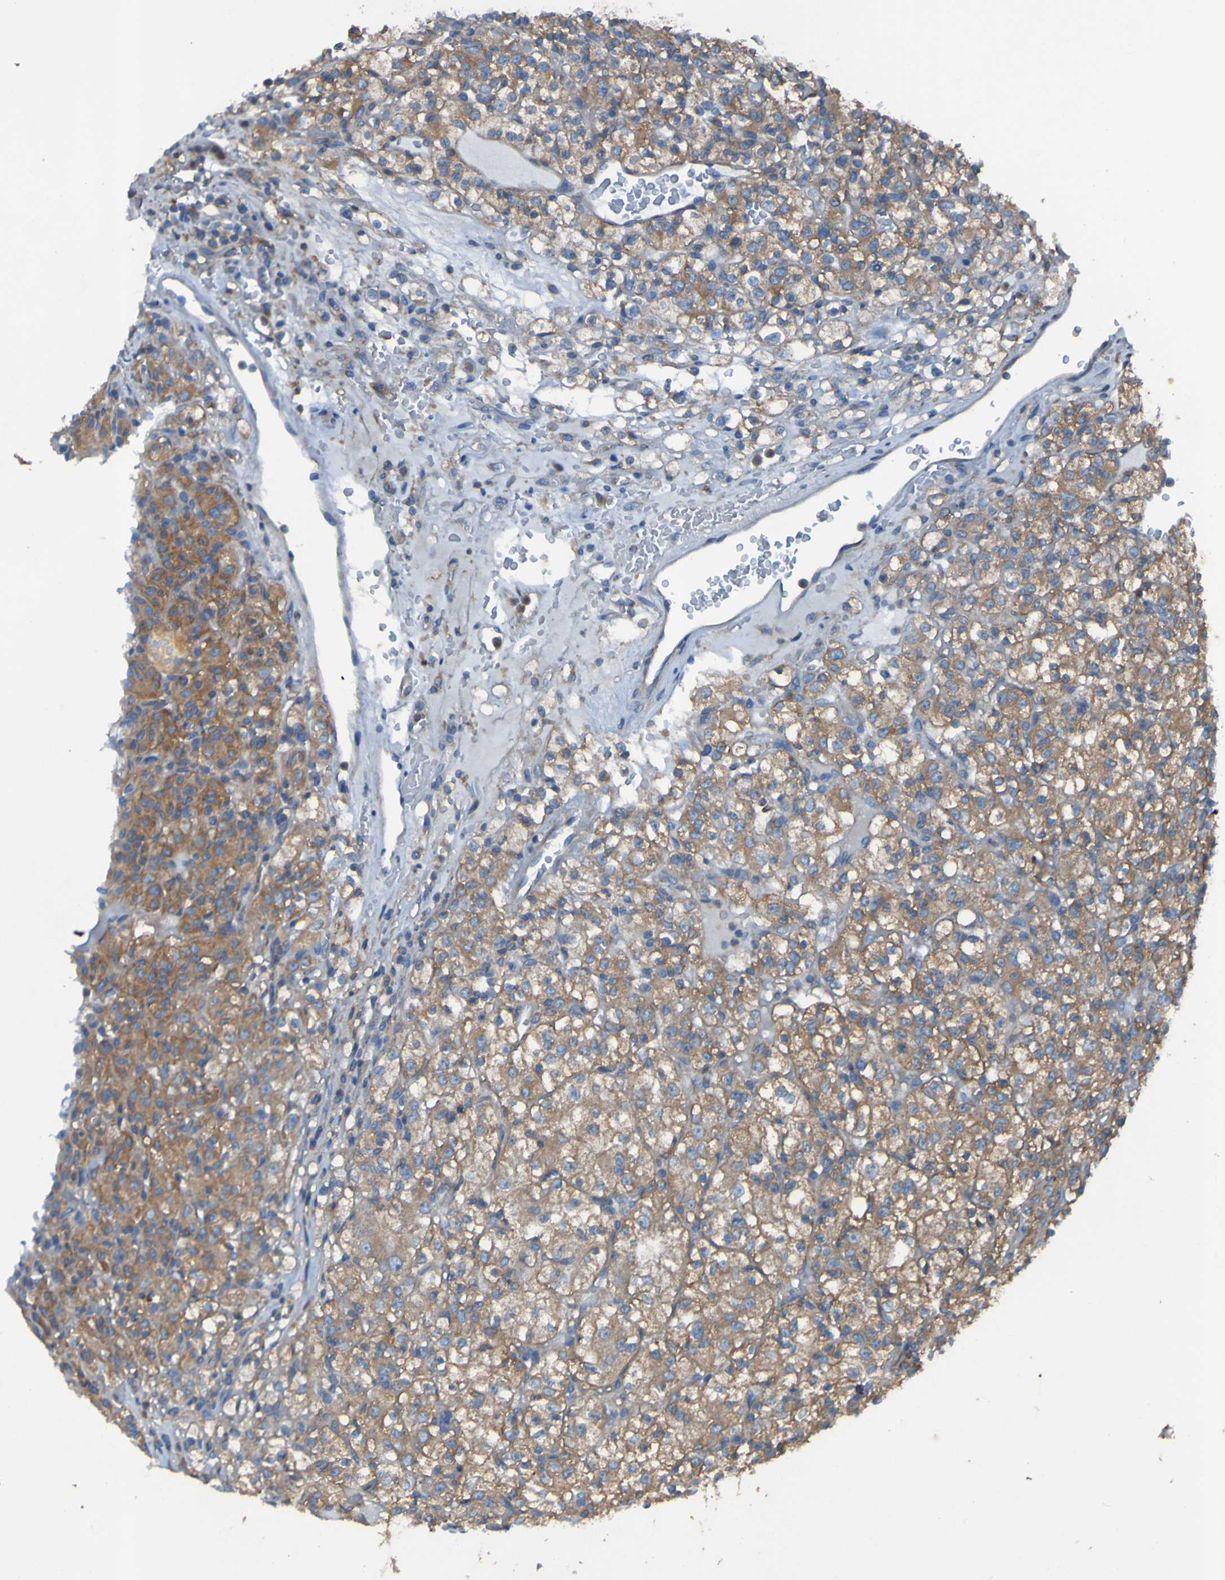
{"staining": {"intensity": "moderate", "quantity": ">75%", "location": "cytoplasmic/membranous"}, "tissue": "renal cancer", "cell_type": "Tumor cells", "image_type": "cancer", "snomed": [{"axis": "morphology", "description": "Normal tissue, NOS"}, {"axis": "morphology", "description": "Adenocarcinoma, NOS"}, {"axis": "topography", "description": "Kidney"}], "caption": "Protein staining of renal cancer (adenocarcinoma) tissue shows moderate cytoplasmic/membranous positivity in about >75% of tumor cells. (Brightfield microscopy of DAB IHC at high magnification).", "gene": "RAB5B", "patient": {"sex": "female", "age": 72}}